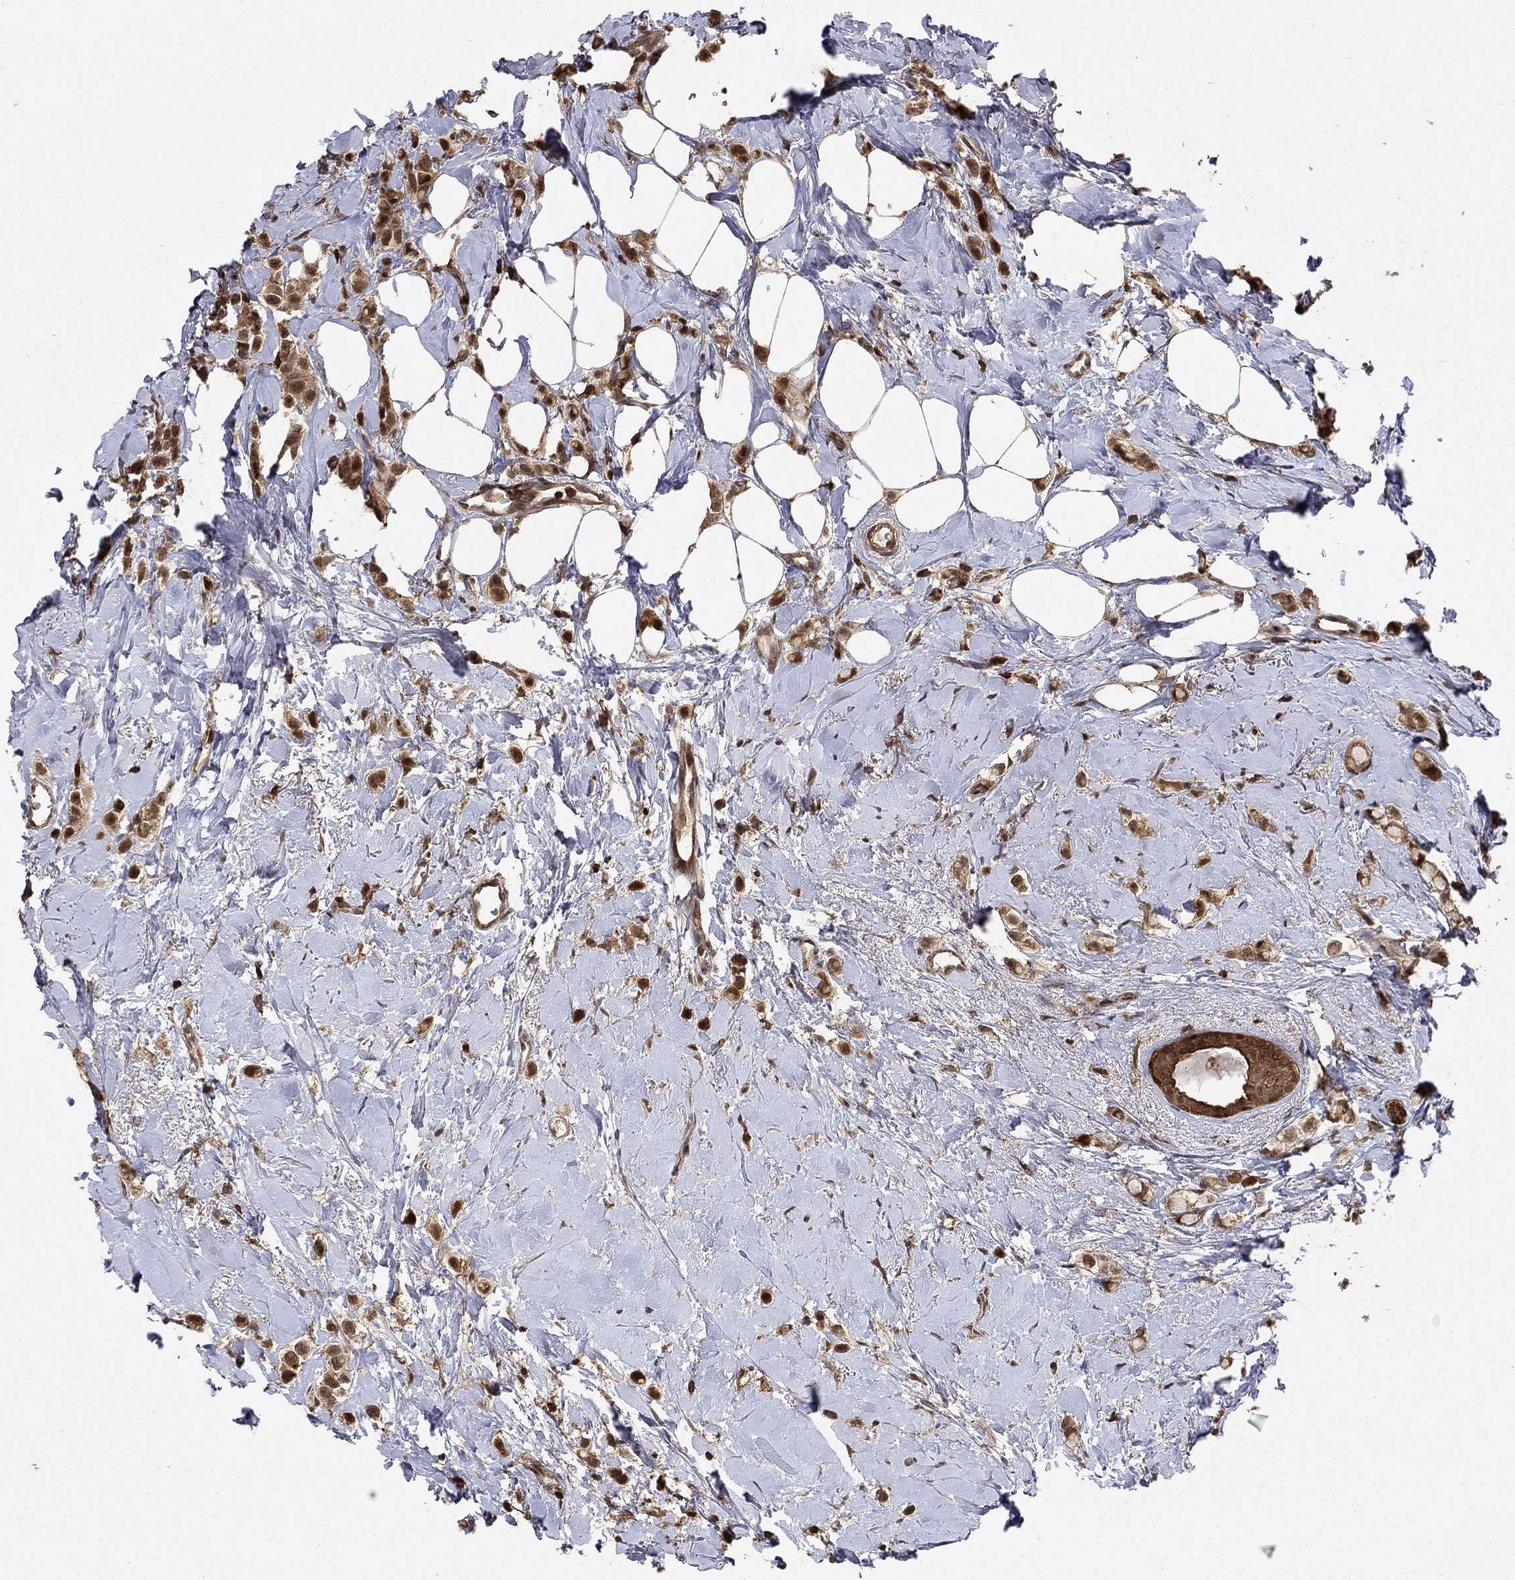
{"staining": {"intensity": "strong", "quantity": "25%-75%", "location": "cytoplasmic/membranous,nuclear"}, "tissue": "breast cancer", "cell_type": "Tumor cells", "image_type": "cancer", "snomed": [{"axis": "morphology", "description": "Lobular carcinoma"}, {"axis": "topography", "description": "Breast"}], "caption": "Breast cancer stained with a brown dye demonstrates strong cytoplasmic/membranous and nuclear positive expression in about 25%-75% of tumor cells.", "gene": "CCDC66", "patient": {"sex": "female", "age": 66}}